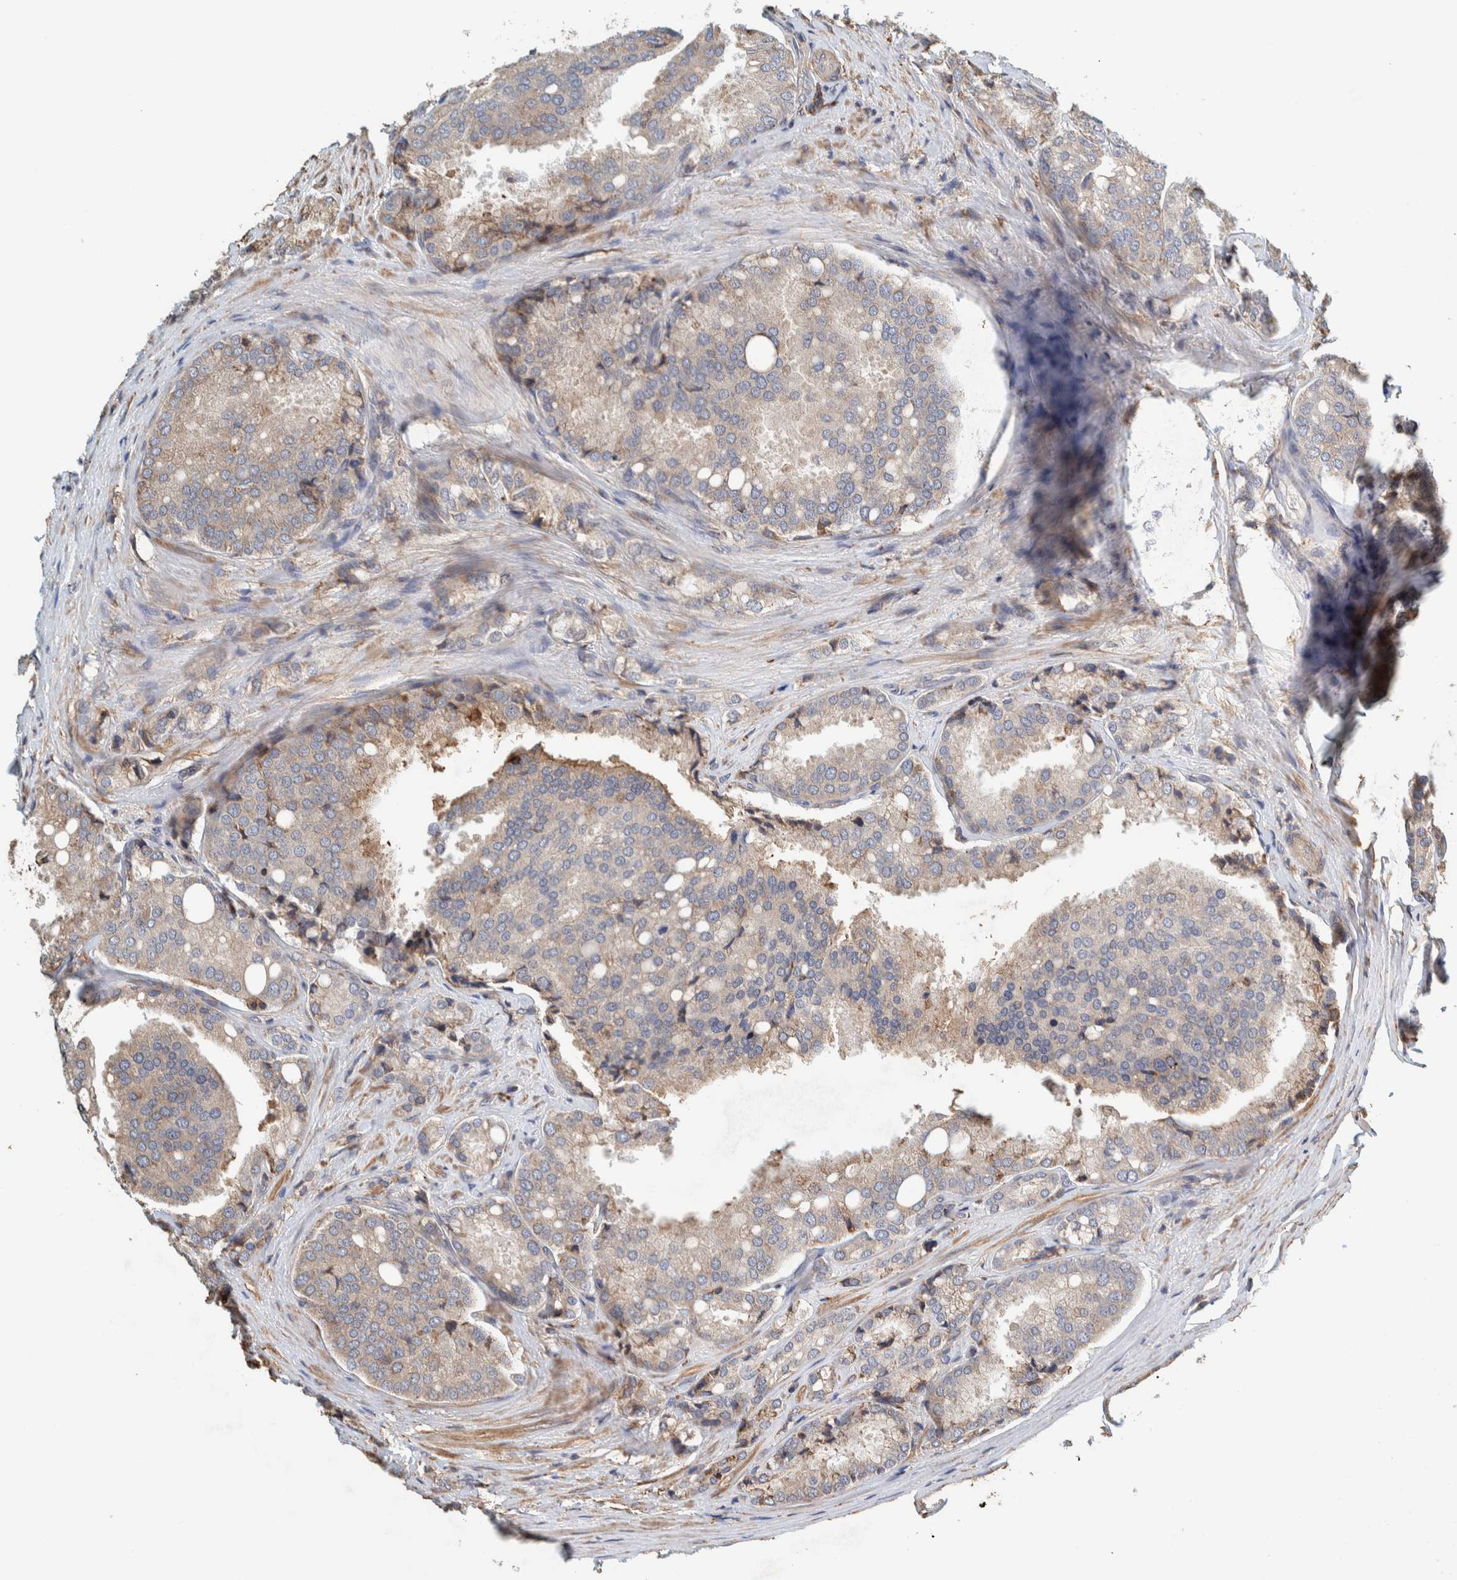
{"staining": {"intensity": "weak", "quantity": "<25%", "location": "cytoplasmic/membranous"}, "tissue": "prostate cancer", "cell_type": "Tumor cells", "image_type": "cancer", "snomed": [{"axis": "morphology", "description": "Adenocarcinoma, High grade"}, {"axis": "topography", "description": "Prostate"}], "caption": "Immunohistochemical staining of human prostate adenocarcinoma (high-grade) exhibits no significant positivity in tumor cells. (DAB (3,3'-diaminobenzidine) immunohistochemistry (IHC) with hematoxylin counter stain).", "gene": "PLA2G3", "patient": {"sex": "male", "age": 50}}